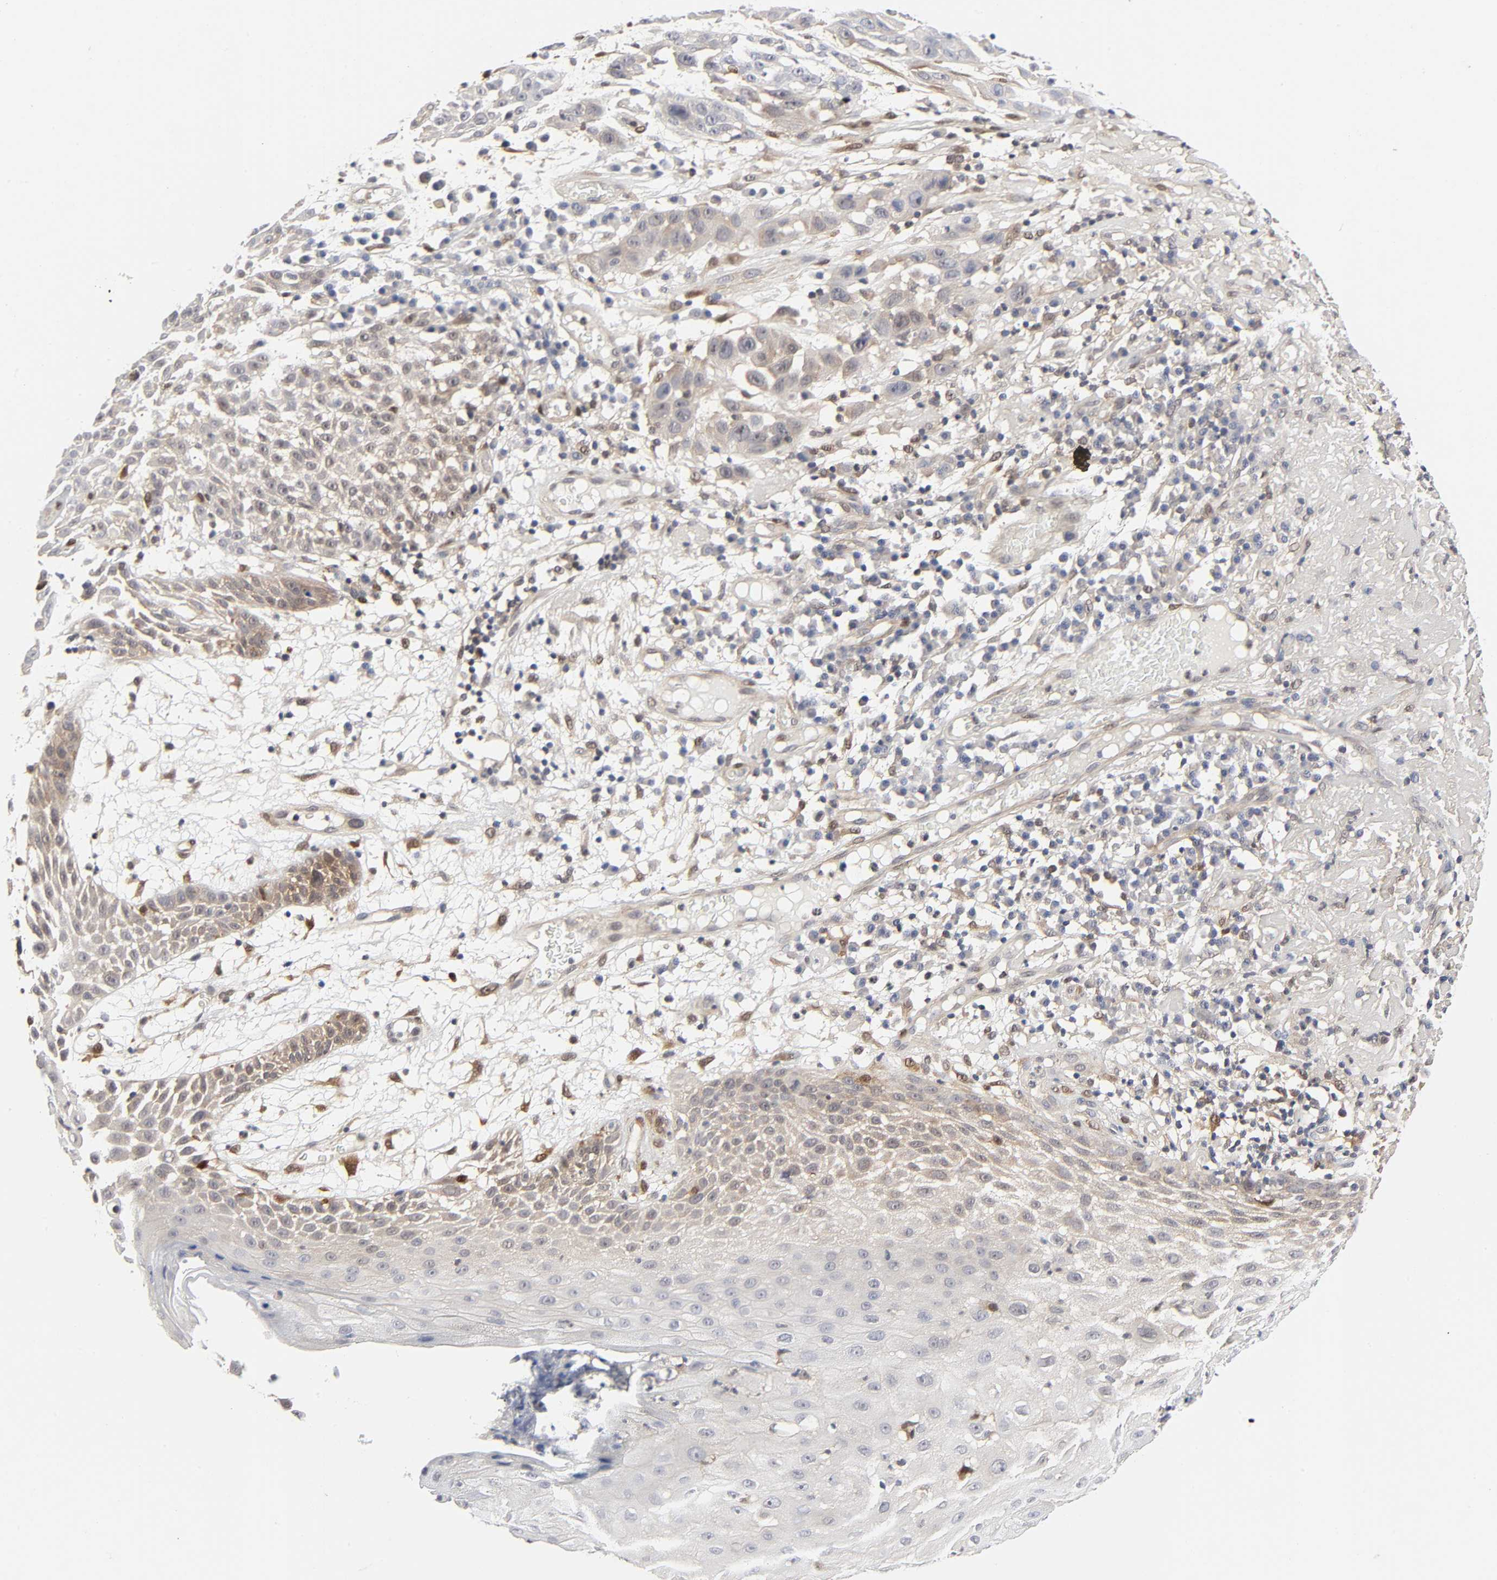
{"staining": {"intensity": "negative", "quantity": "none", "location": "none"}, "tissue": "skin cancer", "cell_type": "Tumor cells", "image_type": "cancer", "snomed": [{"axis": "morphology", "description": "Squamous cell carcinoma, NOS"}, {"axis": "topography", "description": "Skin"}], "caption": "A high-resolution photomicrograph shows IHC staining of skin cancer, which reveals no significant positivity in tumor cells.", "gene": "PTEN", "patient": {"sex": "male", "age": 81}}